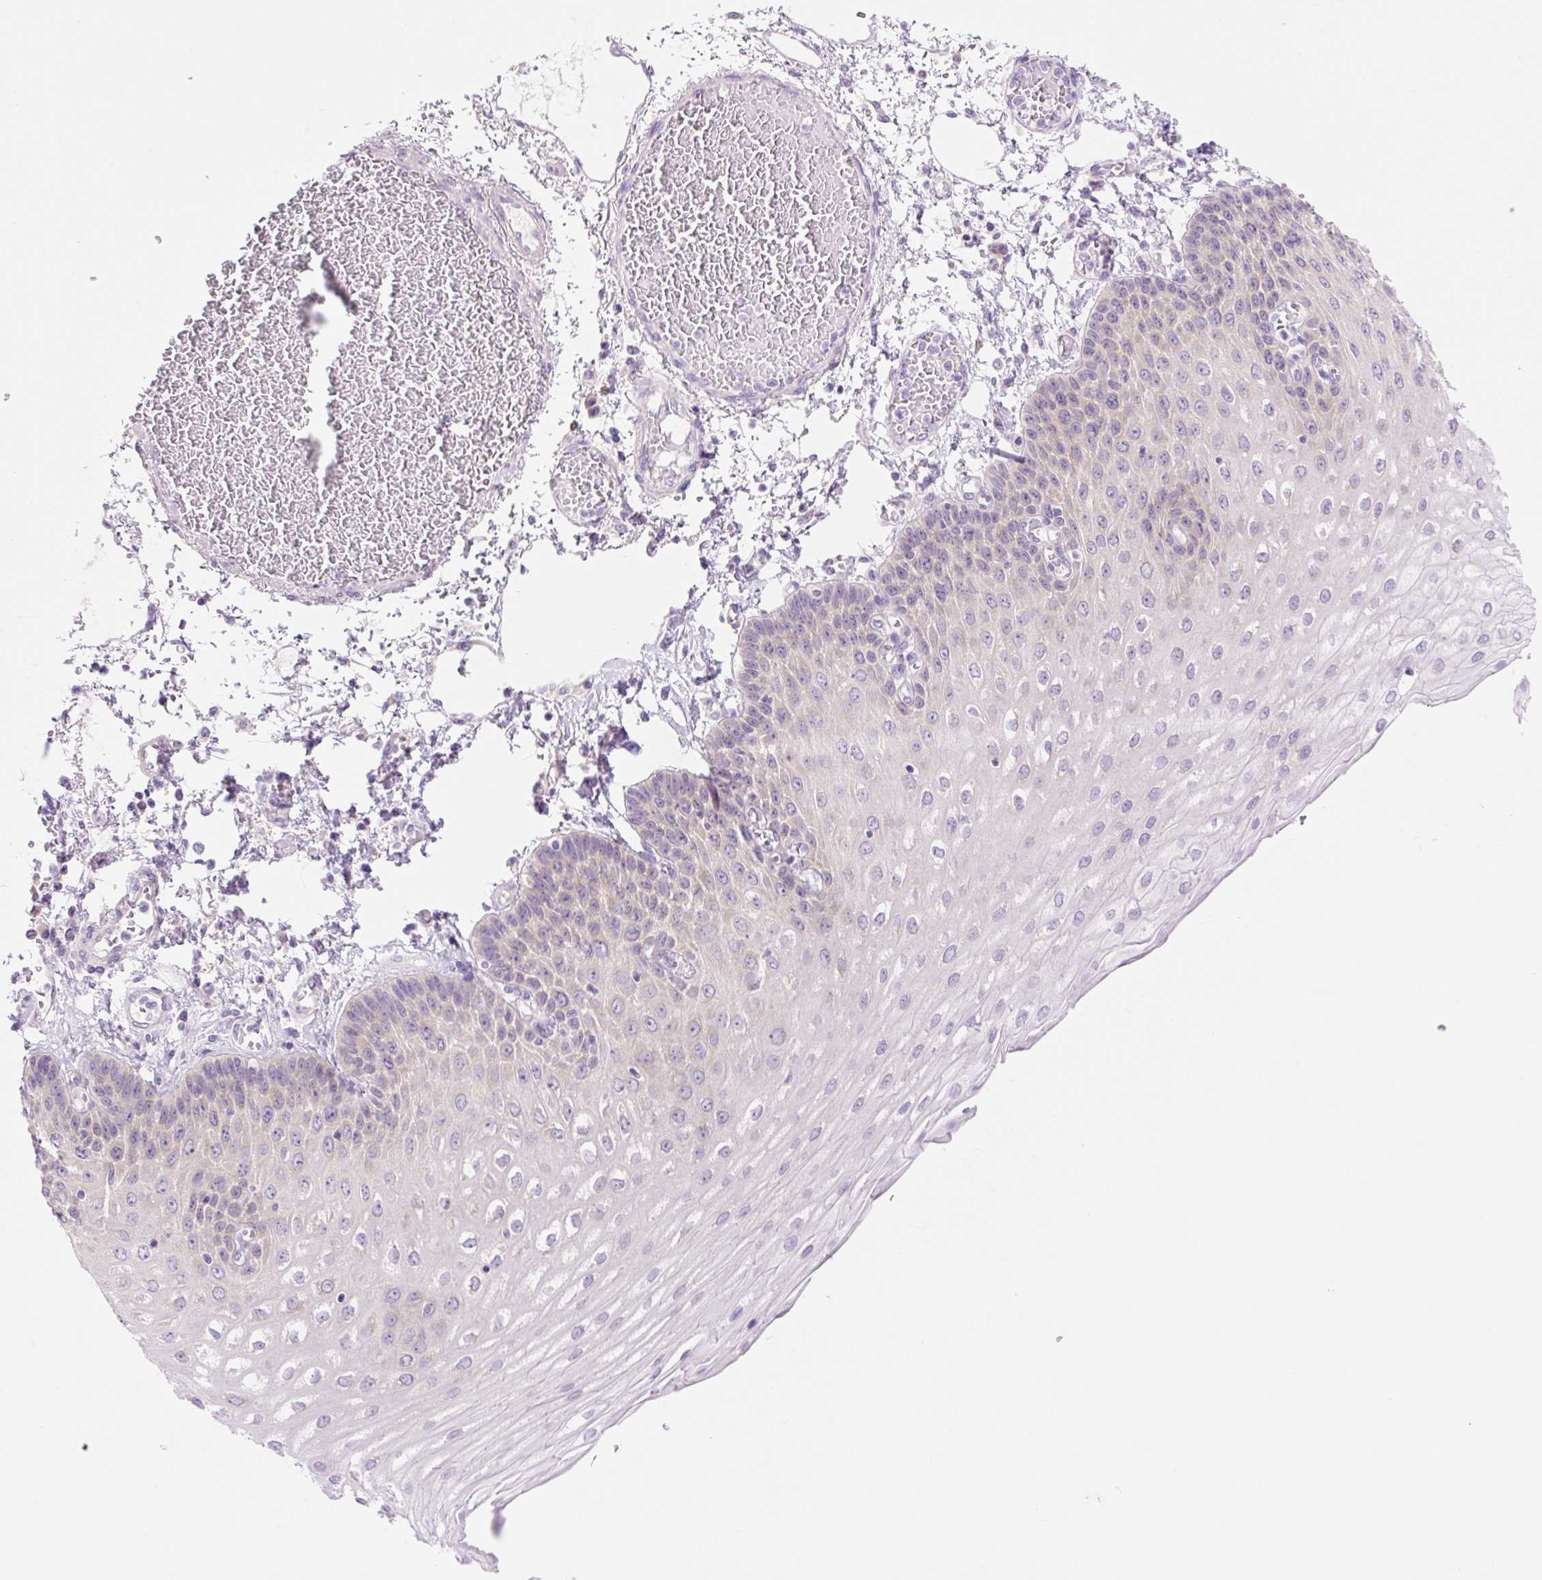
{"staining": {"intensity": "weak", "quantity": "<25%", "location": "cytoplasmic/membranous"}, "tissue": "esophagus", "cell_type": "Squamous epithelial cells", "image_type": "normal", "snomed": [{"axis": "morphology", "description": "Normal tissue, NOS"}, {"axis": "morphology", "description": "Adenocarcinoma, NOS"}, {"axis": "topography", "description": "Esophagus"}], "caption": "An immunohistochemistry (IHC) micrograph of unremarkable esophagus is shown. There is no staining in squamous epithelial cells of esophagus. (DAB immunohistochemistry (IHC) visualized using brightfield microscopy, high magnification).", "gene": "CELF6", "patient": {"sex": "male", "age": 81}}